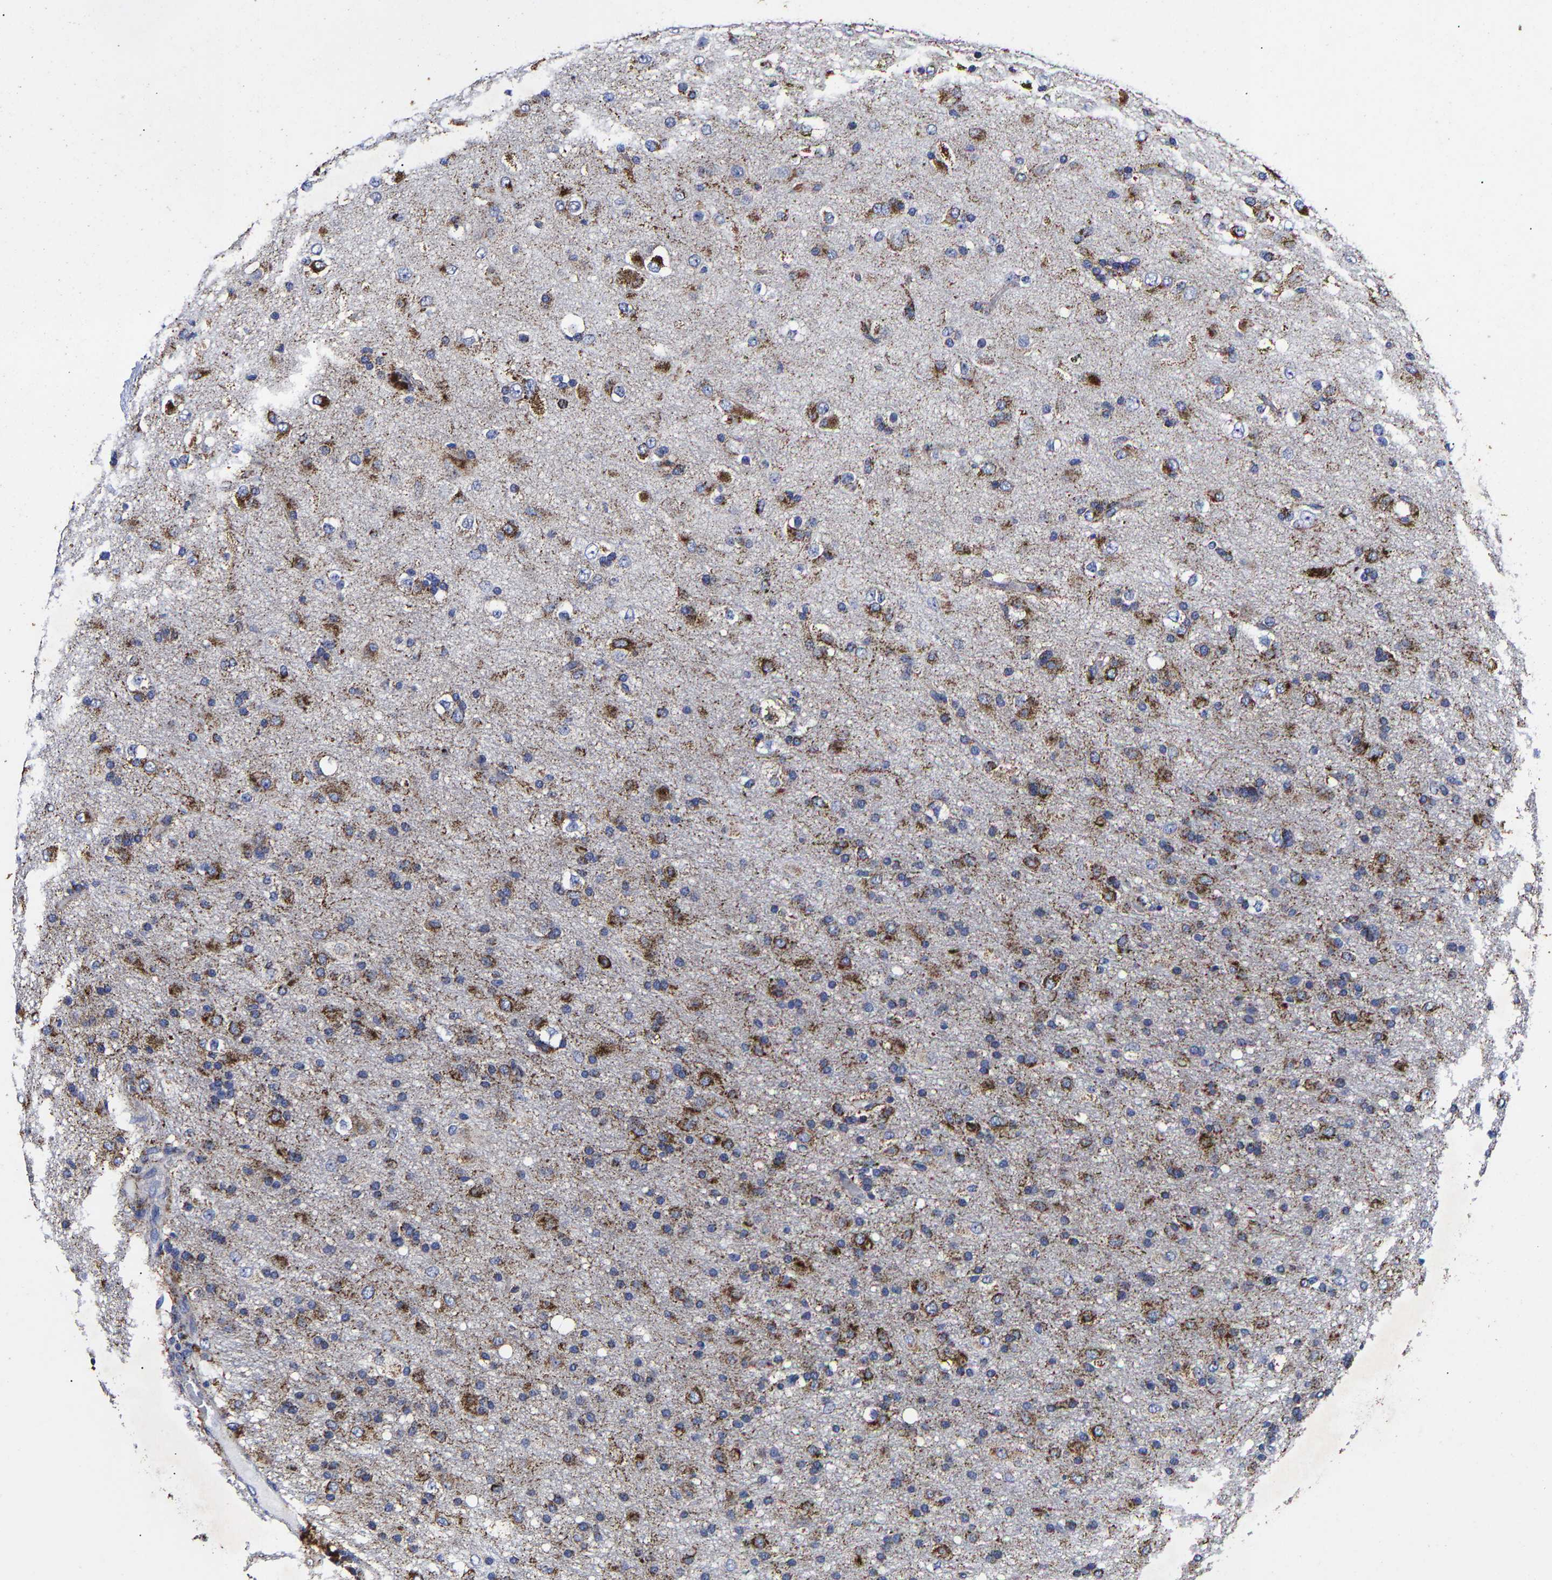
{"staining": {"intensity": "moderate", "quantity": ">75%", "location": "cytoplasmic/membranous"}, "tissue": "glioma", "cell_type": "Tumor cells", "image_type": "cancer", "snomed": [{"axis": "morphology", "description": "Glioma, malignant, Low grade"}, {"axis": "topography", "description": "Brain"}], "caption": "Immunohistochemical staining of glioma exhibits medium levels of moderate cytoplasmic/membranous positivity in approximately >75% of tumor cells.", "gene": "AASS", "patient": {"sex": "male", "age": 65}}